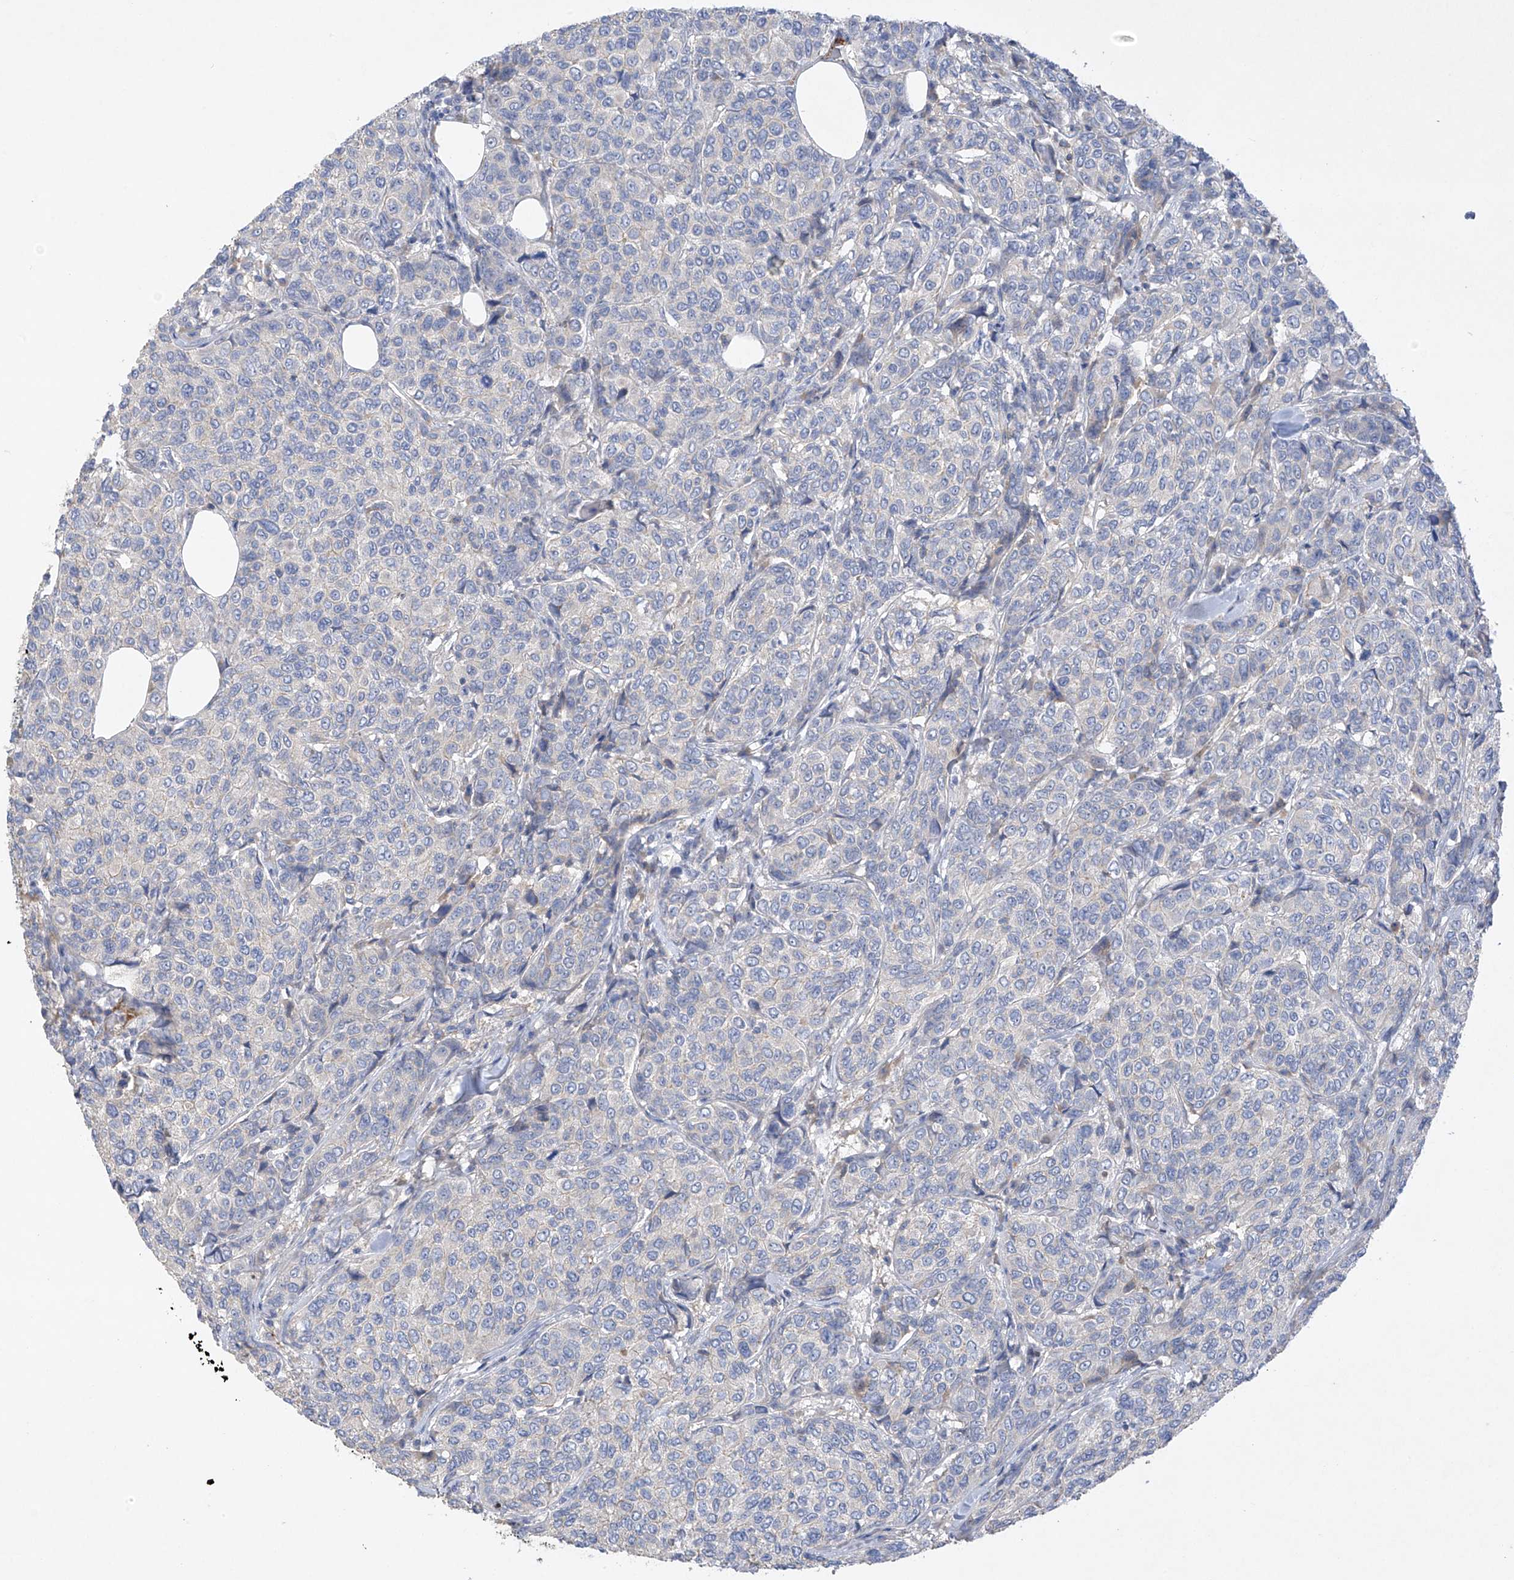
{"staining": {"intensity": "negative", "quantity": "none", "location": "none"}, "tissue": "breast cancer", "cell_type": "Tumor cells", "image_type": "cancer", "snomed": [{"axis": "morphology", "description": "Duct carcinoma"}, {"axis": "topography", "description": "Breast"}], "caption": "There is no significant staining in tumor cells of infiltrating ductal carcinoma (breast).", "gene": "PRSS12", "patient": {"sex": "female", "age": 55}}